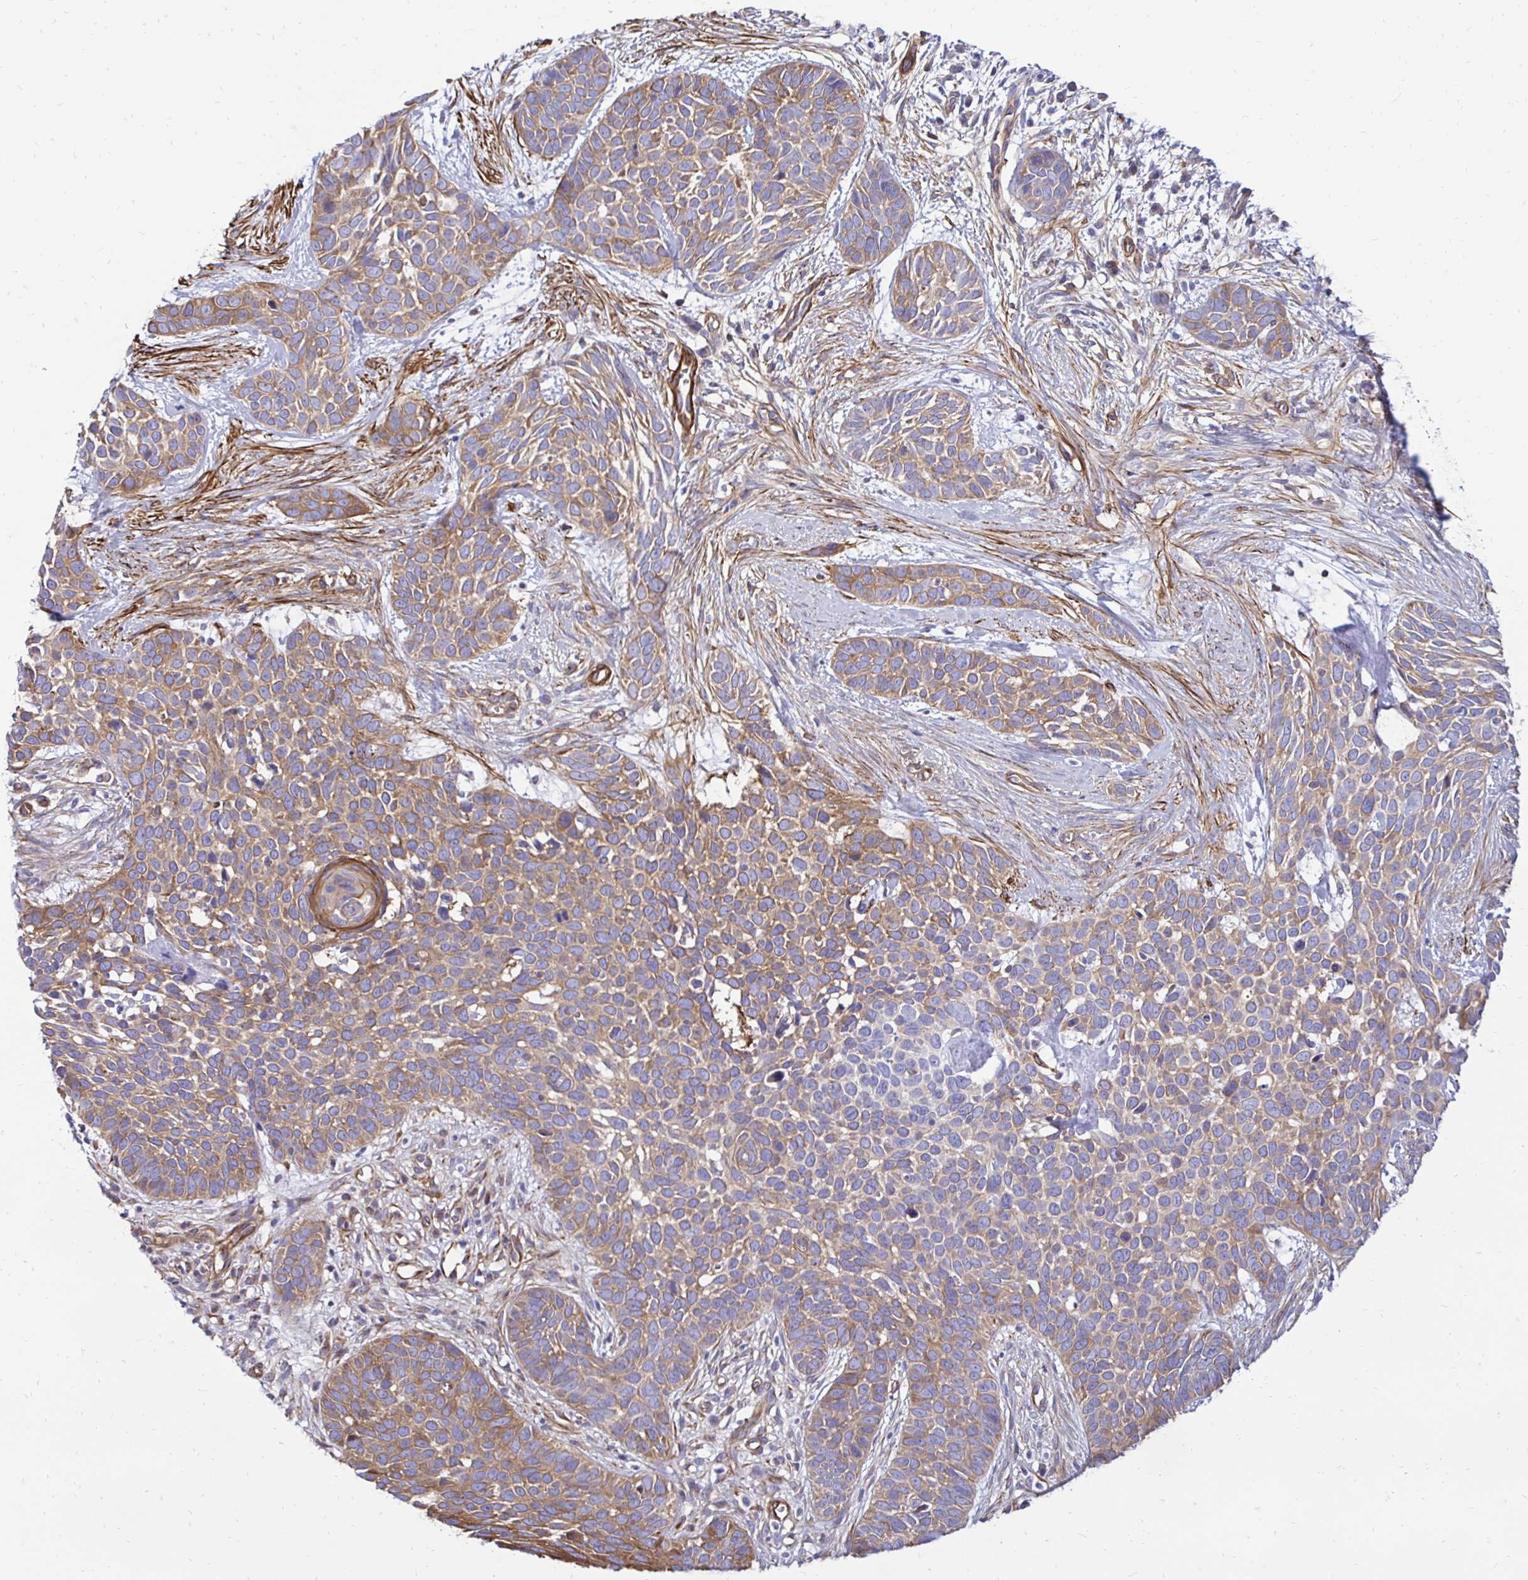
{"staining": {"intensity": "moderate", "quantity": "25%-75%", "location": "cytoplasmic/membranous"}, "tissue": "skin cancer", "cell_type": "Tumor cells", "image_type": "cancer", "snomed": [{"axis": "morphology", "description": "Basal cell carcinoma"}, {"axis": "topography", "description": "Skin"}], "caption": "A brown stain highlights moderate cytoplasmic/membranous expression of a protein in human skin basal cell carcinoma tumor cells.", "gene": "CTPS1", "patient": {"sex": "male", "age": 69}}